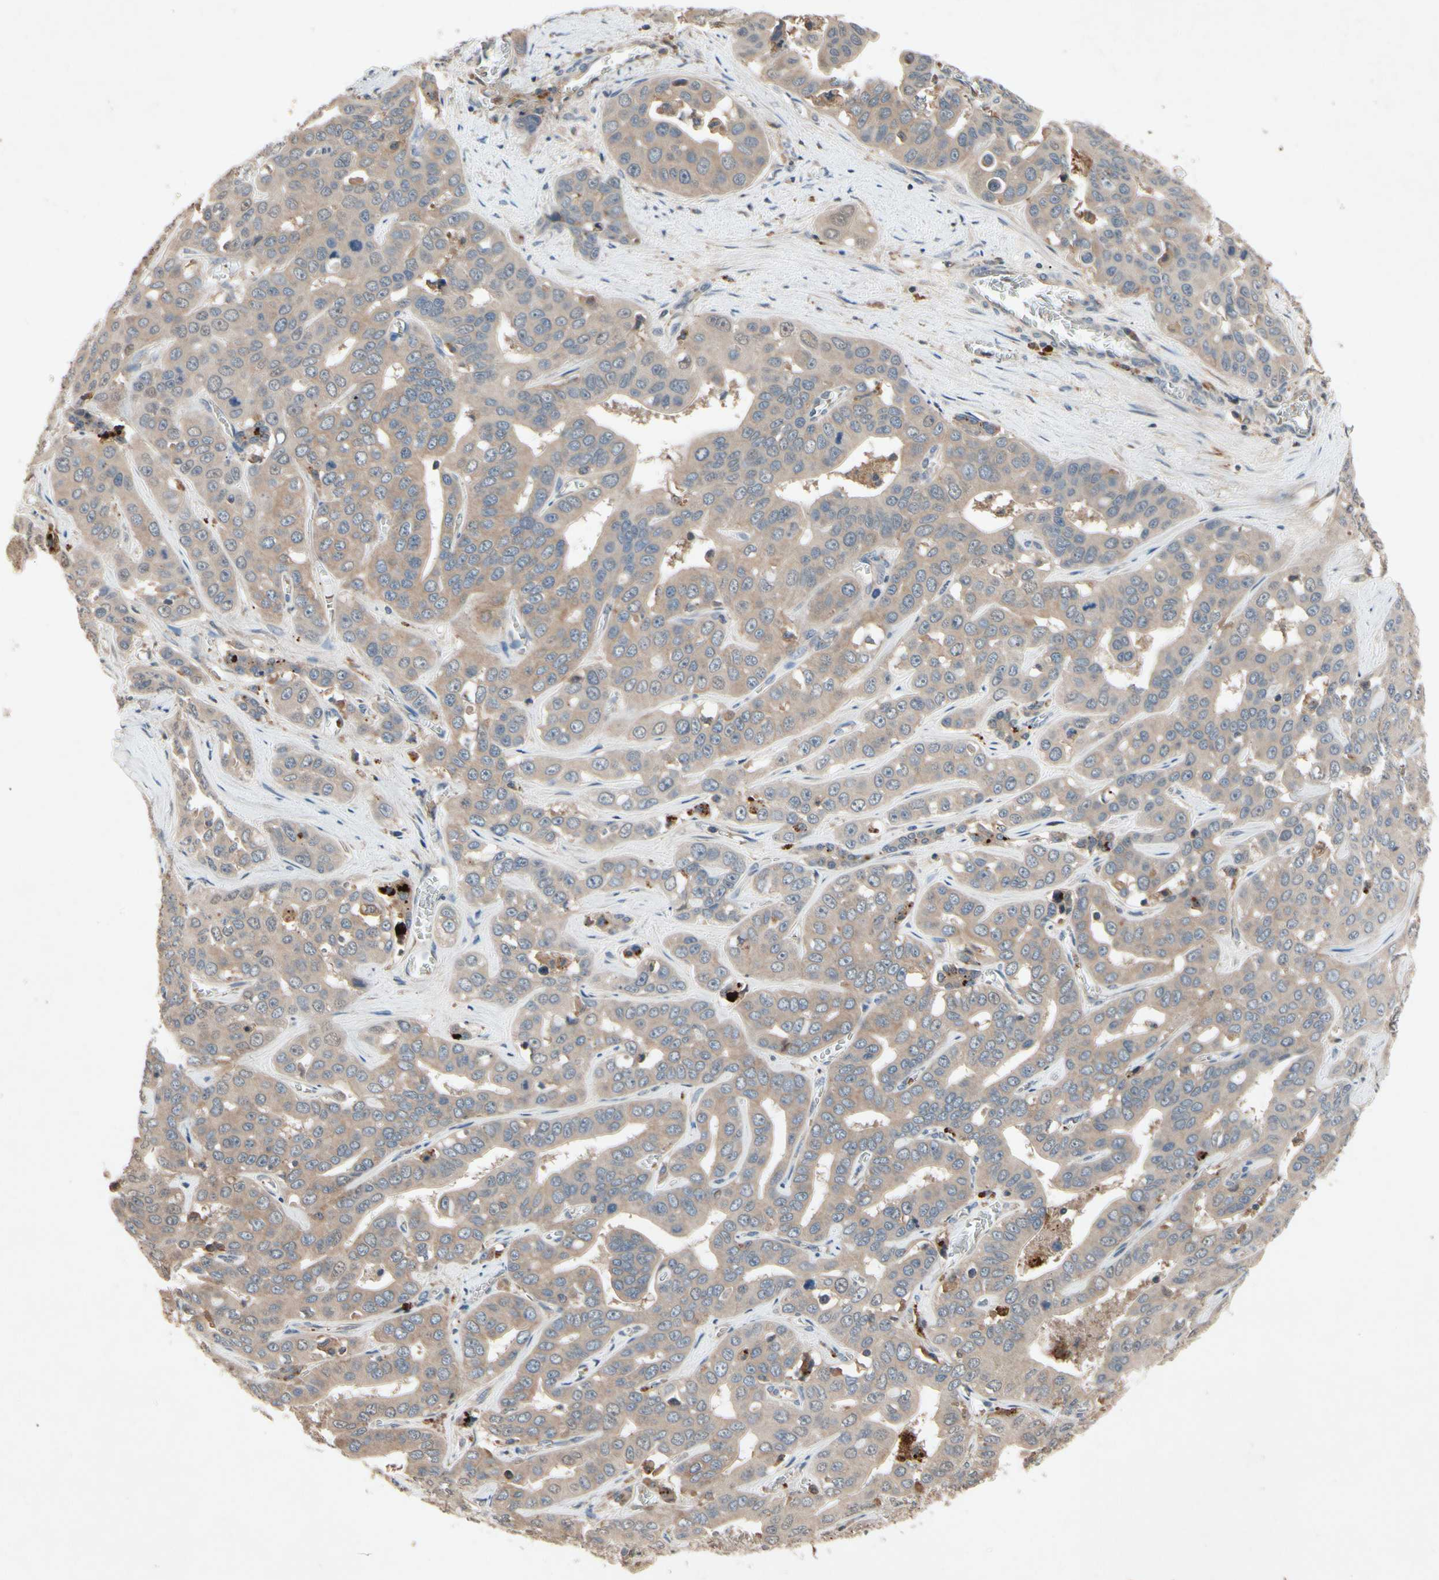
{"staining": {"intensity": "weak", "quantity": ">75%", "location": "cytoplasmic/membranous"}, "tissue": "liver cancer", "cell_type": "Tumor cells", "image_type": "cancer", "snomed": [{"axis": "morphology", "description": "Cholangiocarcinoma"}, {"axis": "topography", "description": "Liver"}], "caption": "Cholangiocarcinoma (liver) was stained to show a protein in brown. There is low levels of weak cytoplasmic/membranous positivity in about >75% of tumor cells. The protein of interest is stained brown, and the nuclei are stained in blue (DAB IHC with brightfield microscopy, high magnification).", "gene": "IL1RL1", "patient": {"sex": "female", "age": 52}}